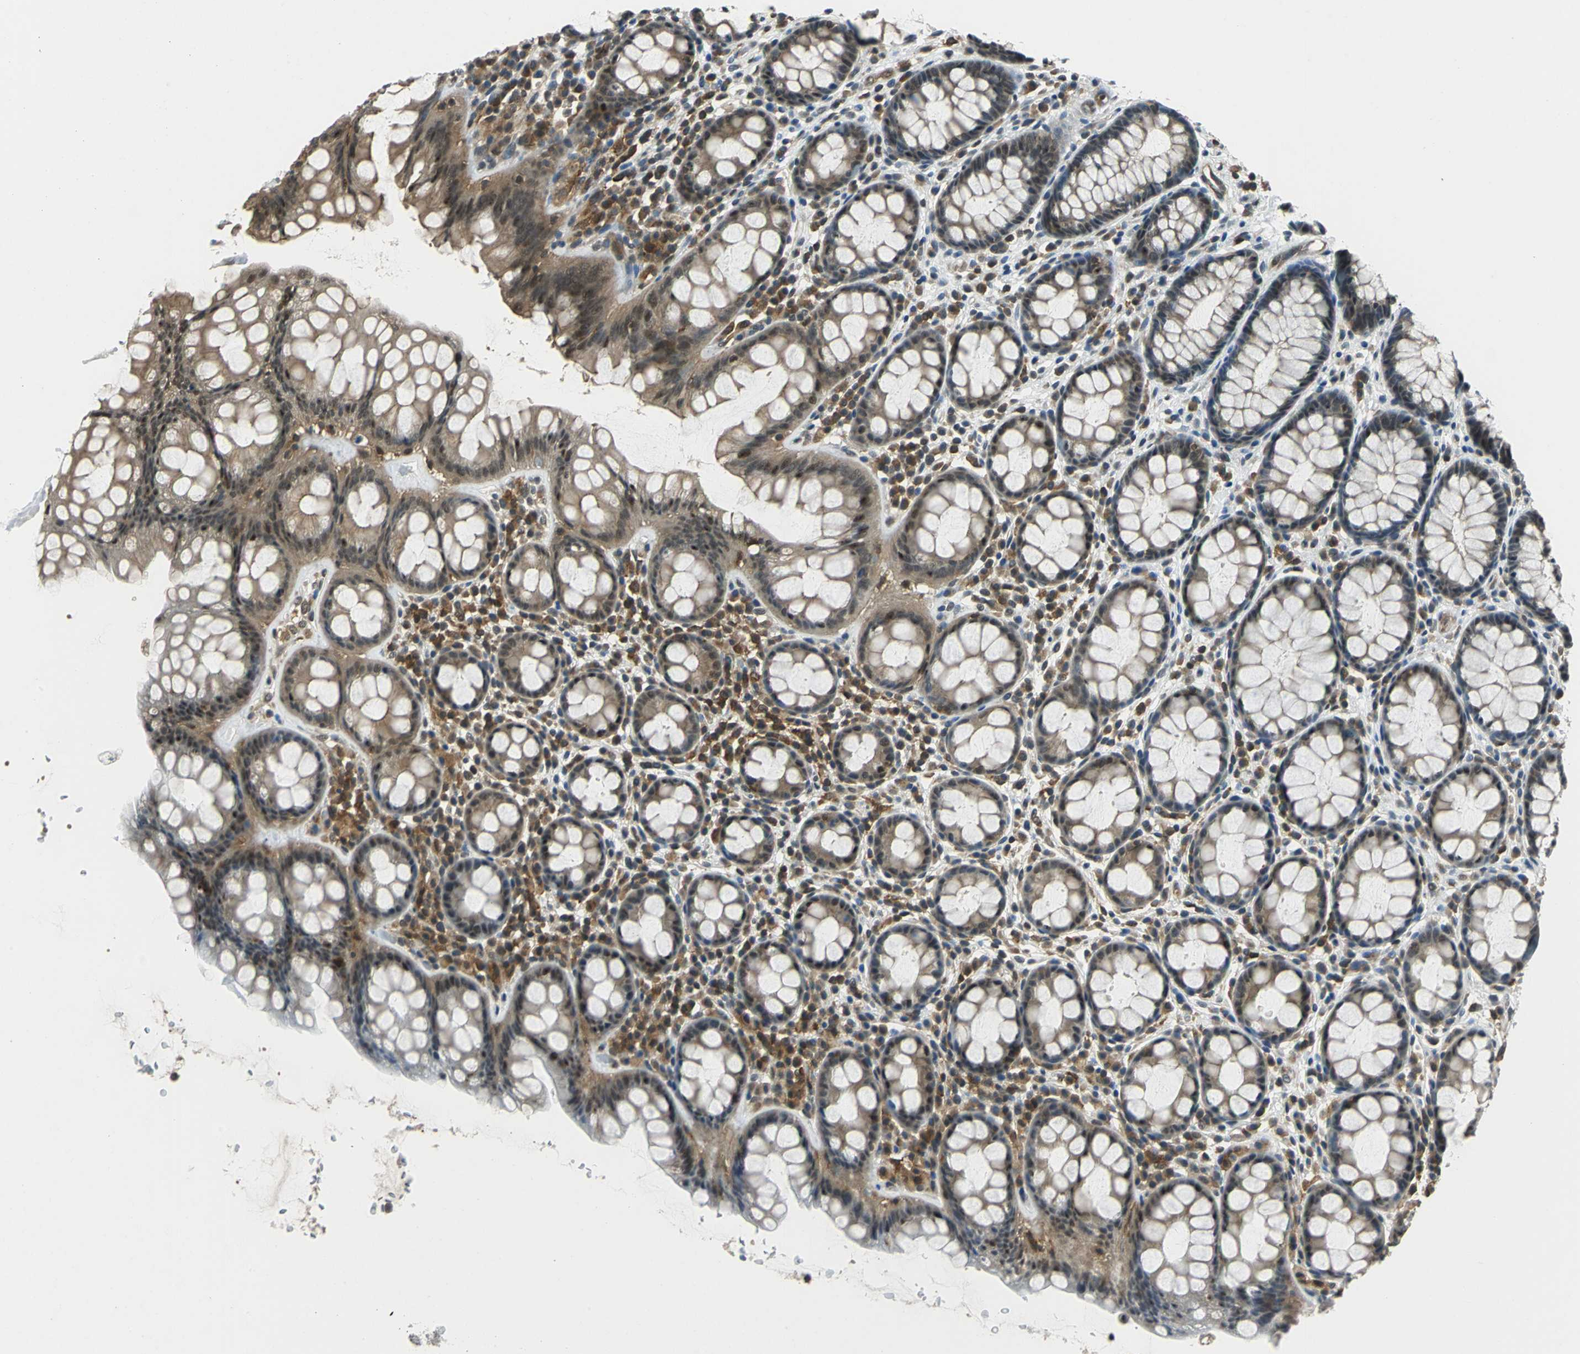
{"staining": {"intensity": "moderate", "quantity": ">75%", "location": "cytoplasmic/membranous,nuclear"}, "tissue": "rectum", "cell_type": "Glandular cells", "image_type": "normal", "snomed": [{"axis": "morphology", "description": "Normal tissue, NOS"}, {"axis": "topography", "description": "Rectum"}], "caption": "Normal rectum shows moderate cytoplasmic/membranous,nuclear expression in about >75% of glandular cells.", "gene": "ARPC3", "patient": {"sex": "male", "age": 92}}